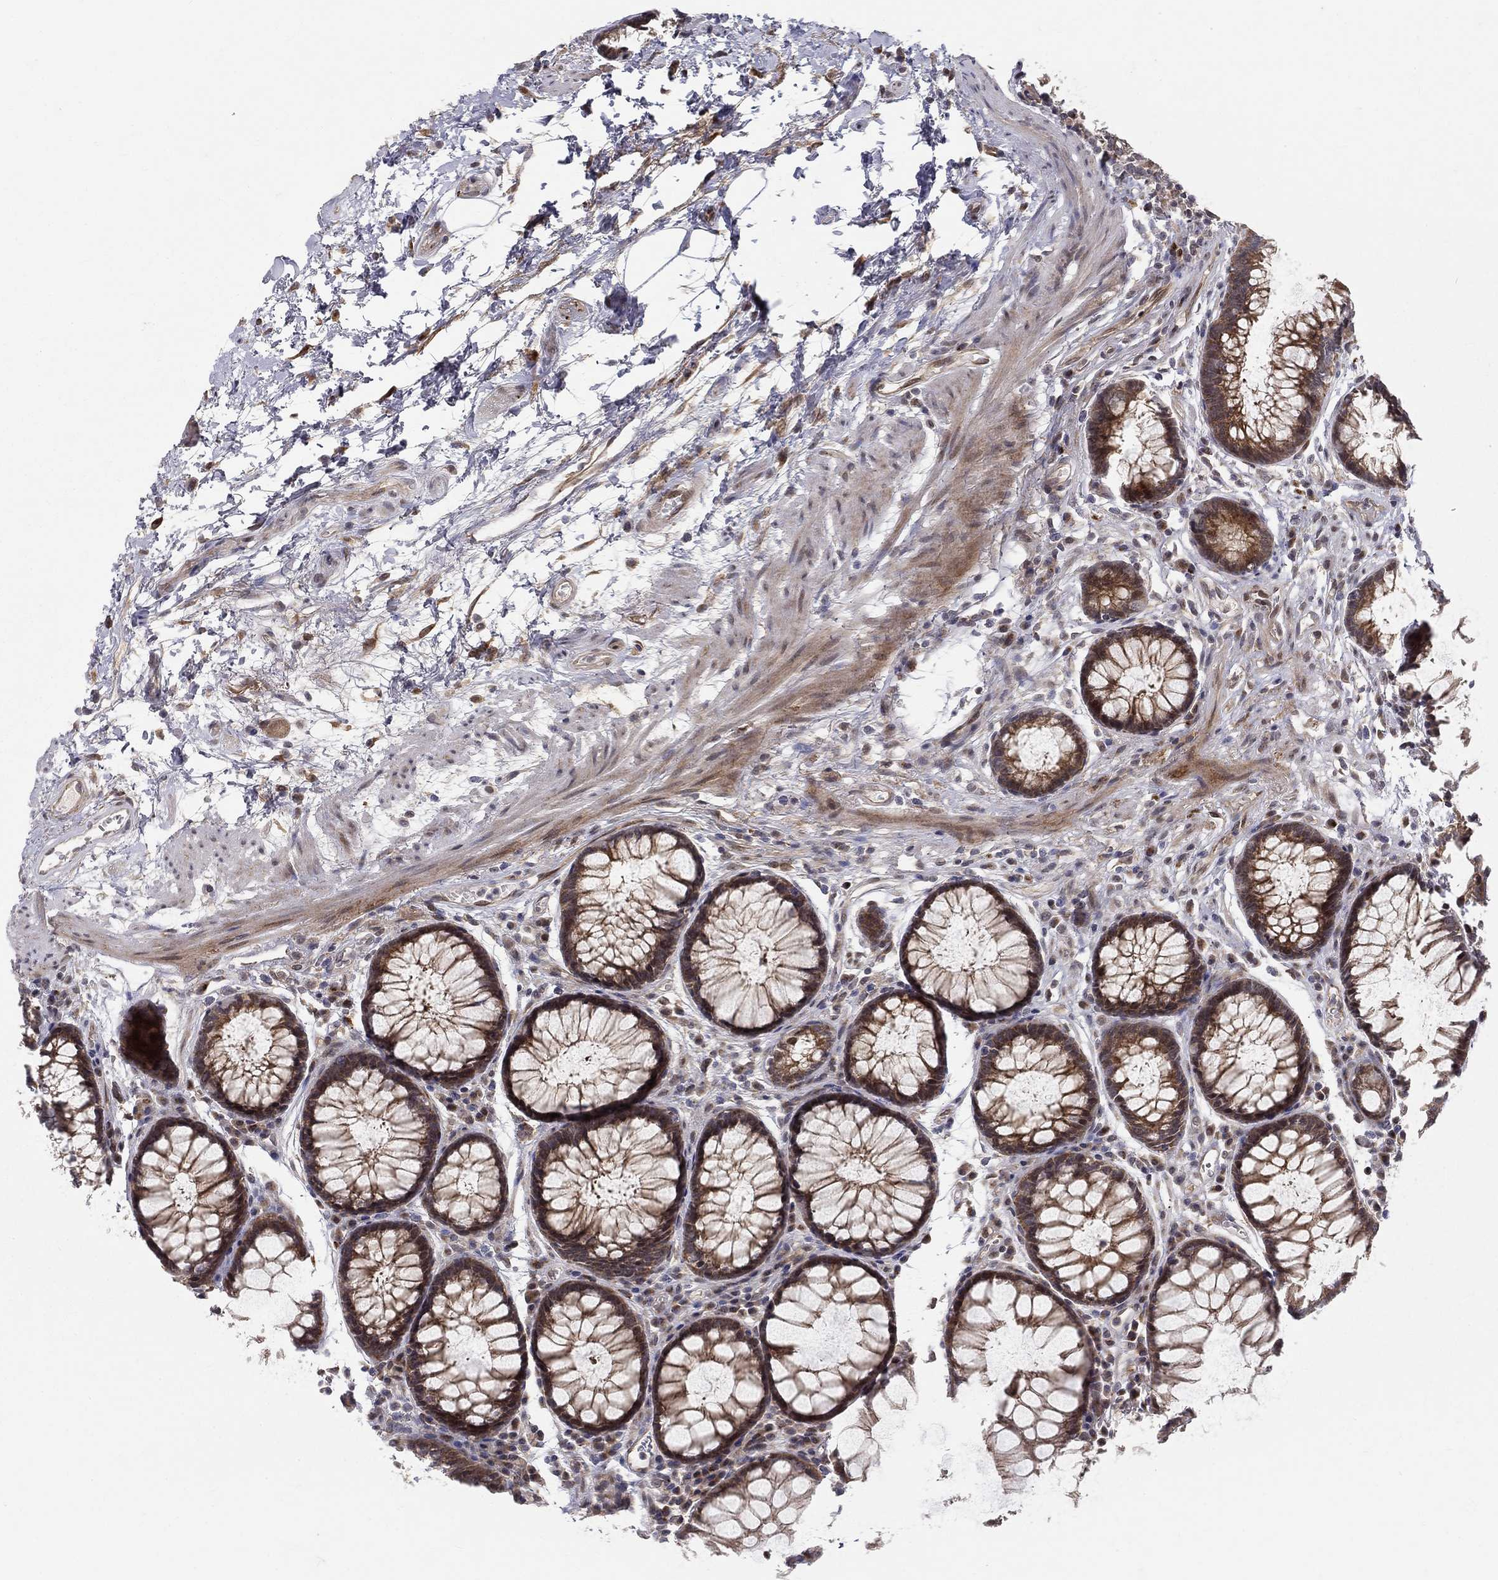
{"staining": {"intensity": "moderate", "quantity": ">75%", "location": "cytoplasmic/membranous"}, "tissue": "rectum", "cell_type": "Glandular cells", "image_type": "normal", "snomed": [{"axis": "morphology", "description": "Normal tissue, NOS"}, {"axis": "topography", "description": "Rectum"}], "caption": "Immunohistochemical staining of normal human rectum exhibits >75% levels of moderate cytoplasmic/membranous protein expression in approximately >75% of glandular cells. (DAB = brown stain, brightfield microscopy at high magnification).", "gene": "WDR19", "patient": {"sex": "female", "age": 68}}